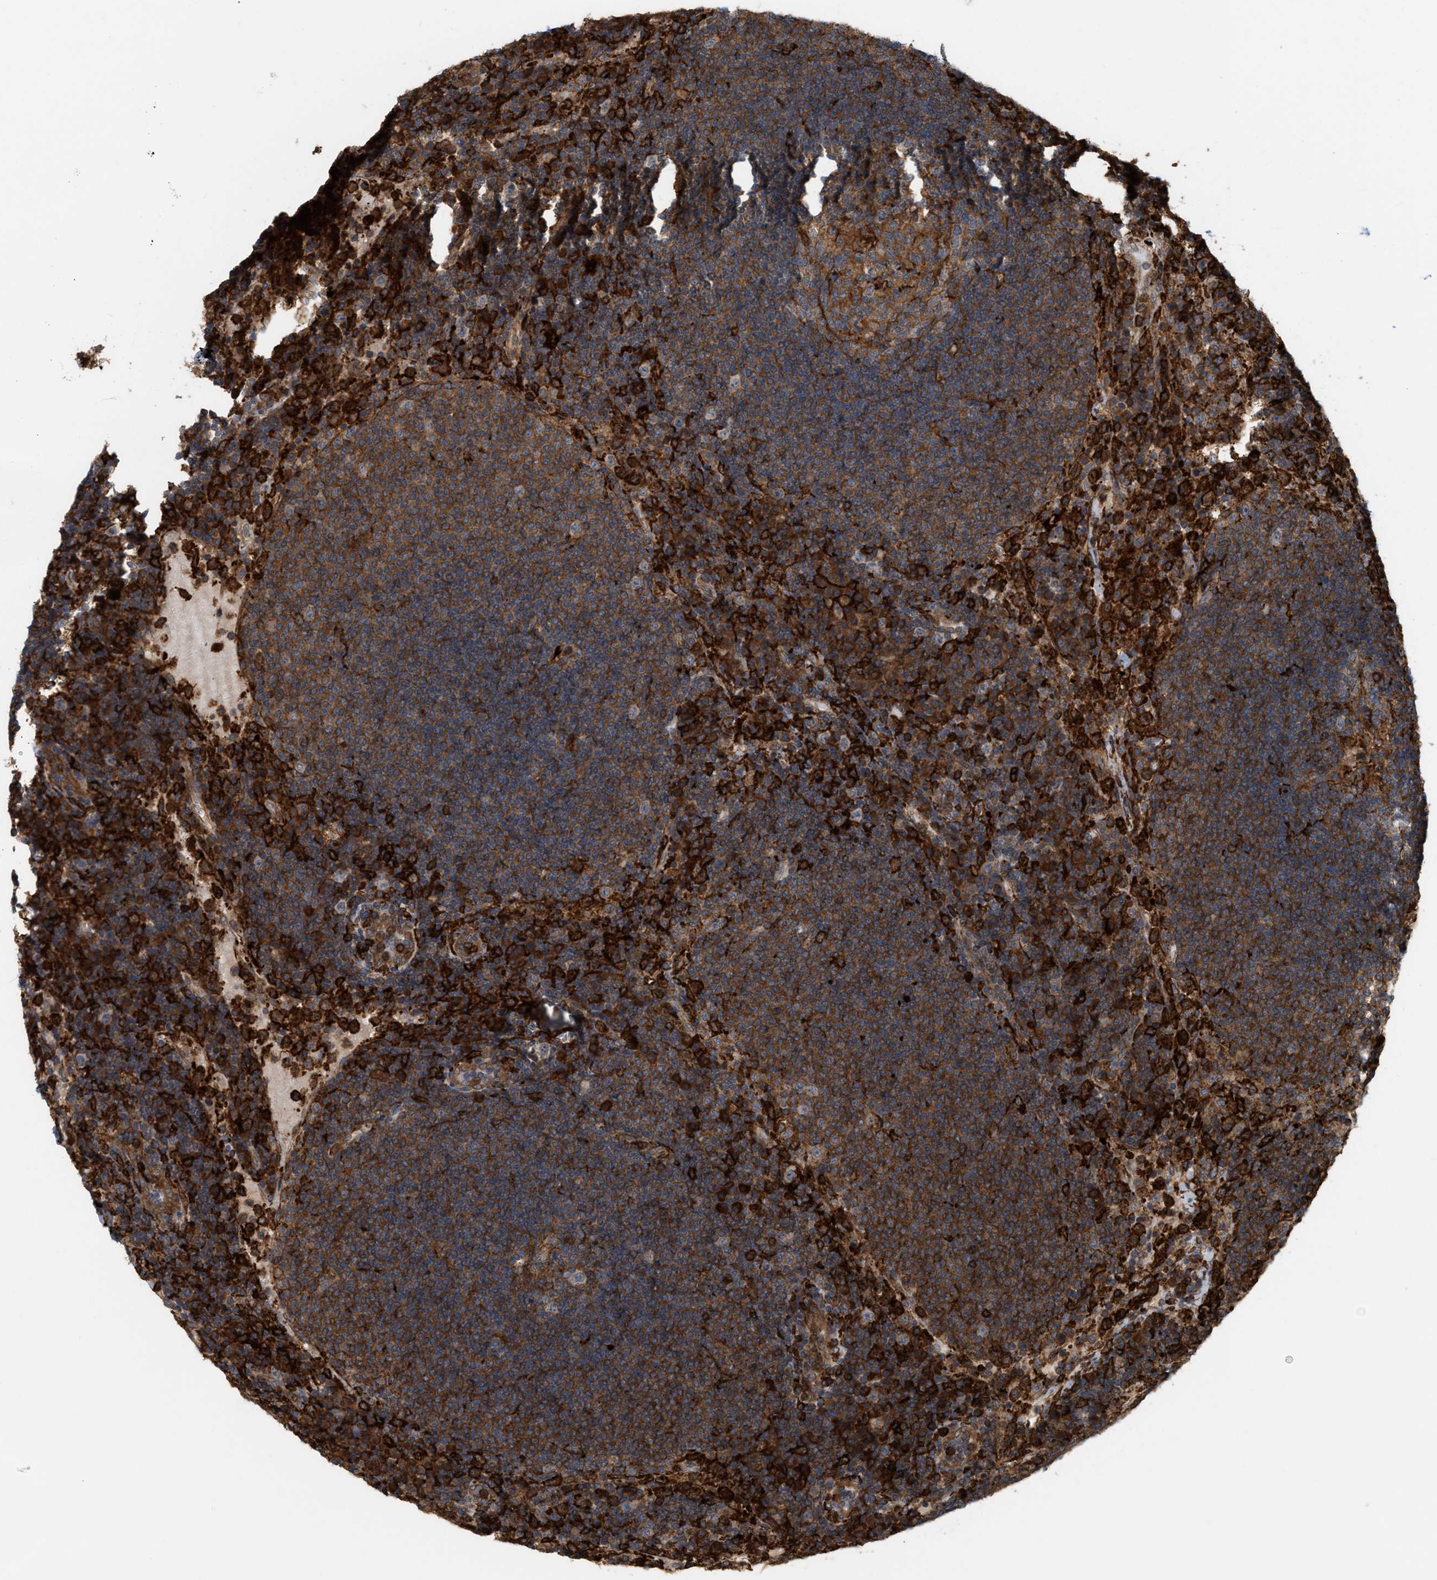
{"staining": {"intensity": "strong", "quantity": ">75%", "location": "cytoplasmic/membranous"}, "tissue": "lymph node", "cell_type": "Germinal center cells", "image_type": "normal", "snomed": [{"axis": "morphology", "description": "Normal tissue, NOS"}, {"axis": "topography", "description": "Lymph node"}], "caption": "Lymph node stained with DAB immunohistochemistry shows high levels of strong cytoplasmic/membranous positivity in approximately >75% of germinal center cells.", "gene": "IQCE", "patient": {"sex": "female", "age": 53}}